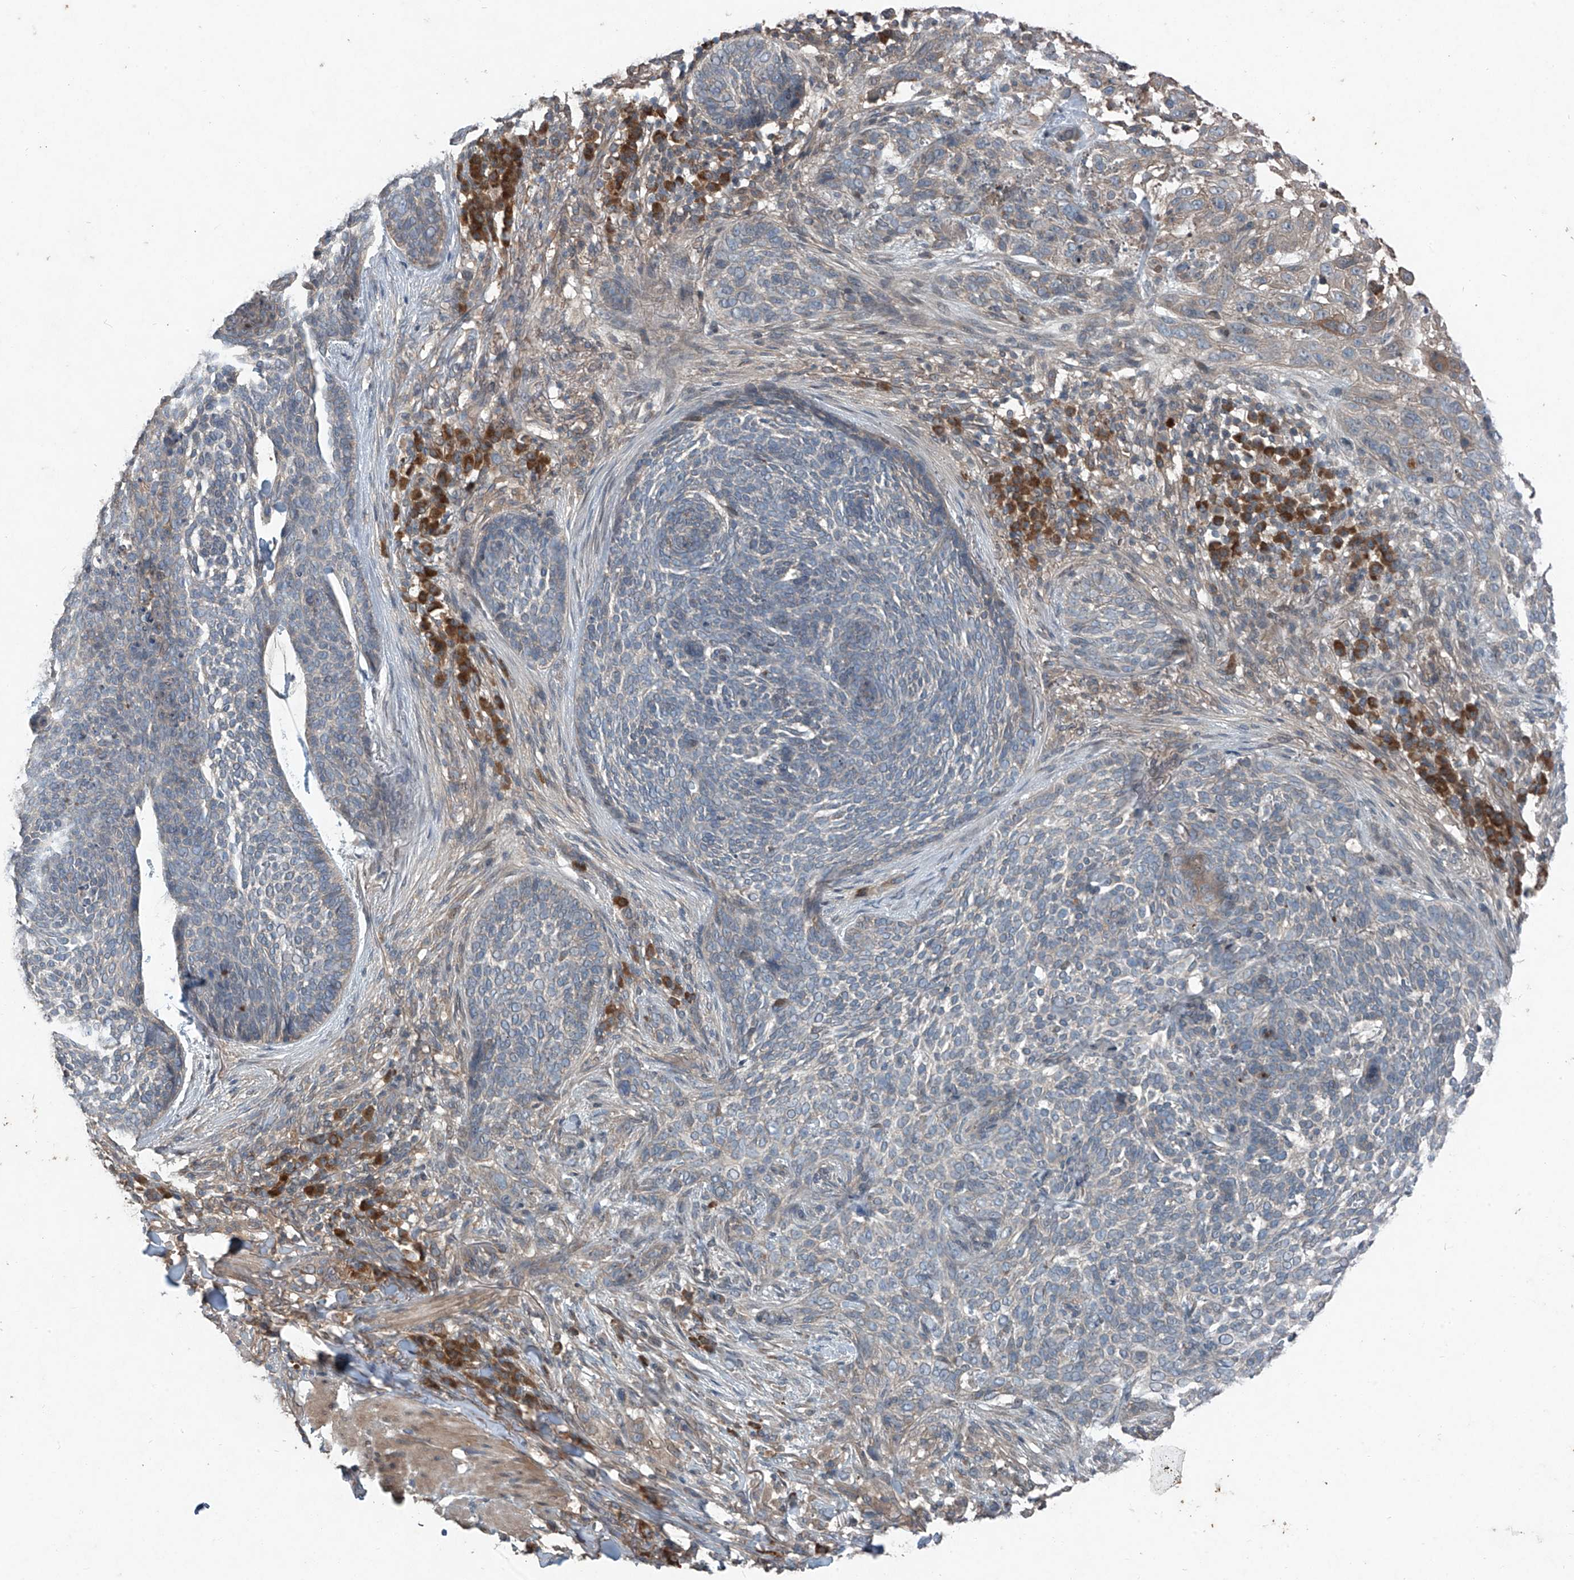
{"staining": {"intensity": "negative", "quantity": "none", "location": "none"}, "tissue": "skin cancer", "cell_type": "Tumor cells", "image_type": "cancer", "snomed": [{"axis": "morphology", "description": "Basal cell carcinoma"}, {"axis": "topography", "description": "Skin"}], "caption": "The immunohistochemistry (IHC) micrograph has no significant staining in tumor cells of basal cell carcinoma (skin) tissue.", "gene": "FOXRED2", "patient": {"sex": "female", "age": 64}}